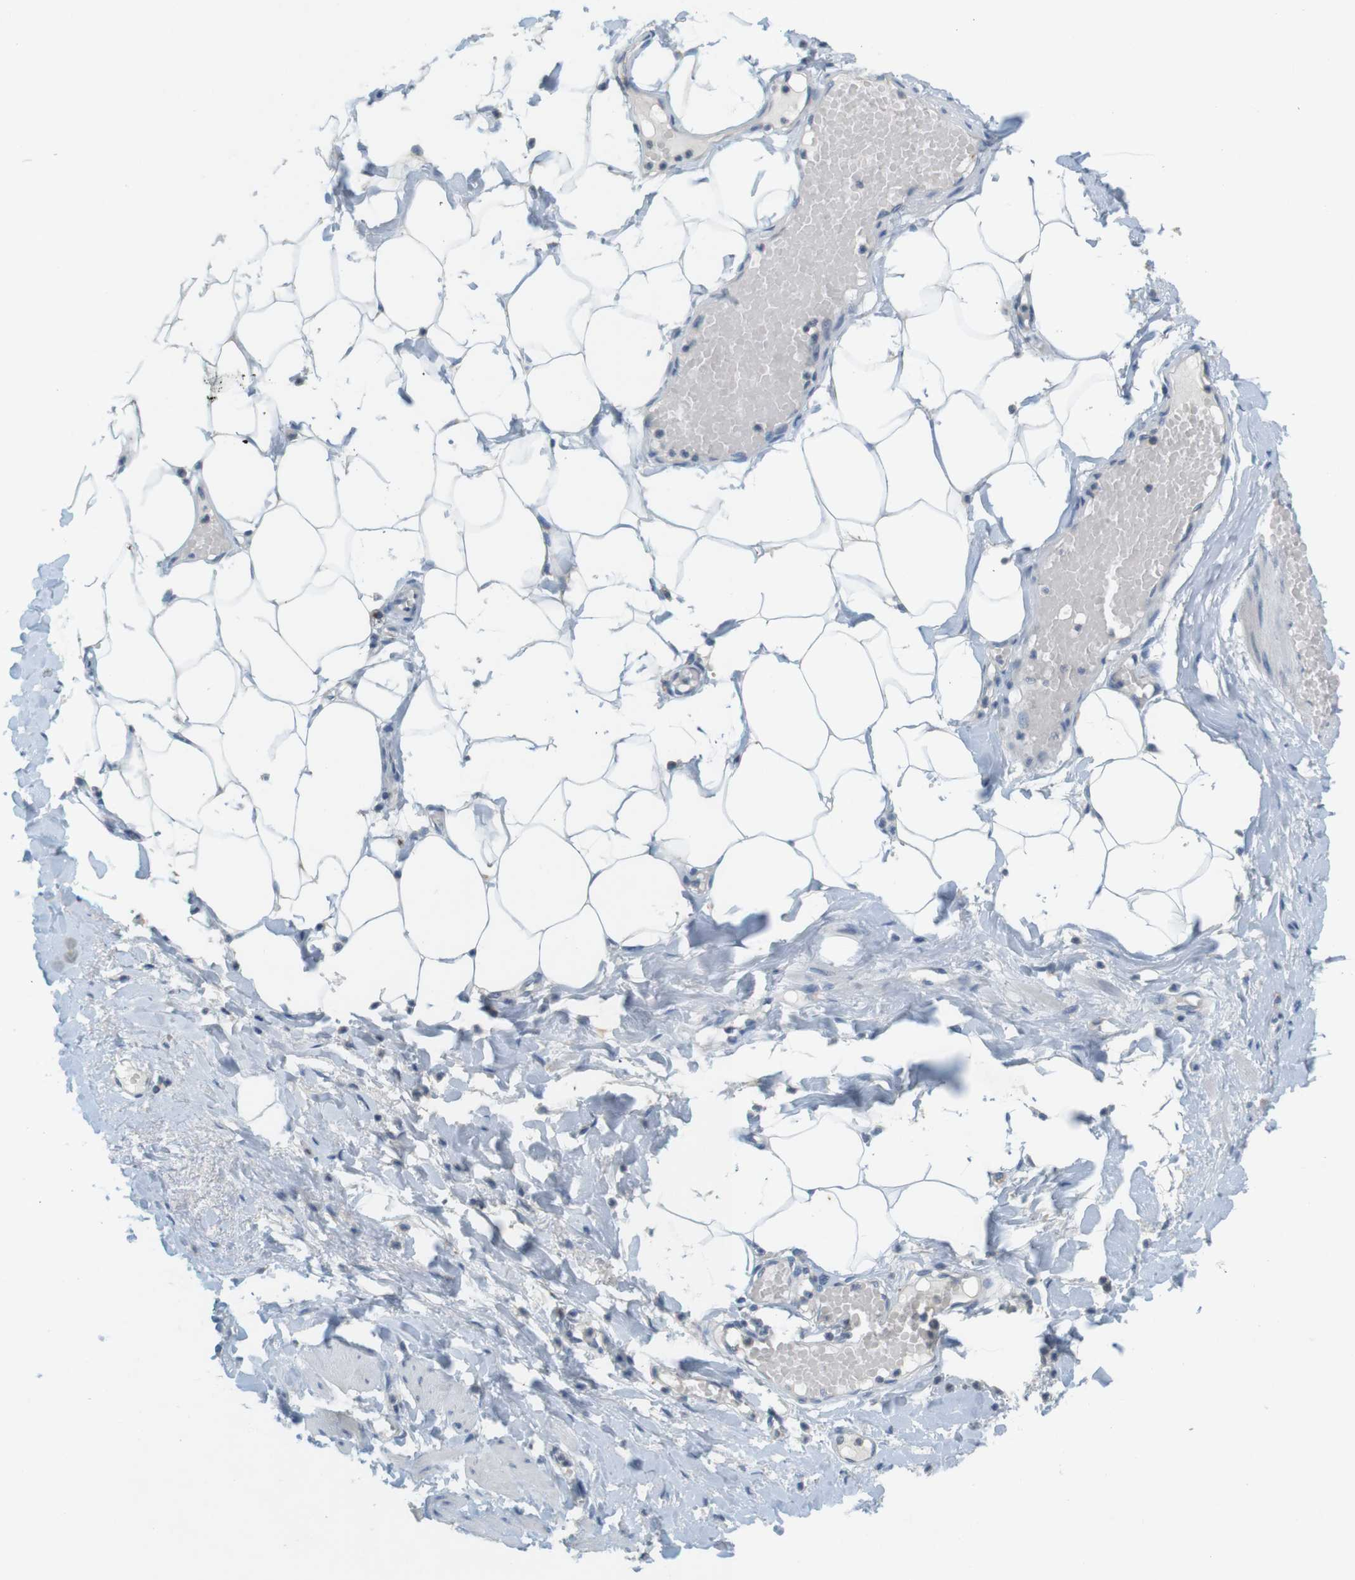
{"staining": {"intensity": "negative", "quantity": "none", "location": "none"}, "tissue": "adipose tissue", "cell_type": "Adipocytes", "image_type": "normal", "snomed": [{"axis": "morphology", "description": "Normal tissue, NOS"}, {"axis": "topography", "description": "Soft tissue"}, {"axis": "topography", "description": "Vascular tissue"}], "caption": "High power microscopy micrograph of an IHC histopathology image of benign adipose tissue, revealing no significant expression in adipocytes.", "gene": "YIPF3", "patient": {"sex": "female", "age": 35}}